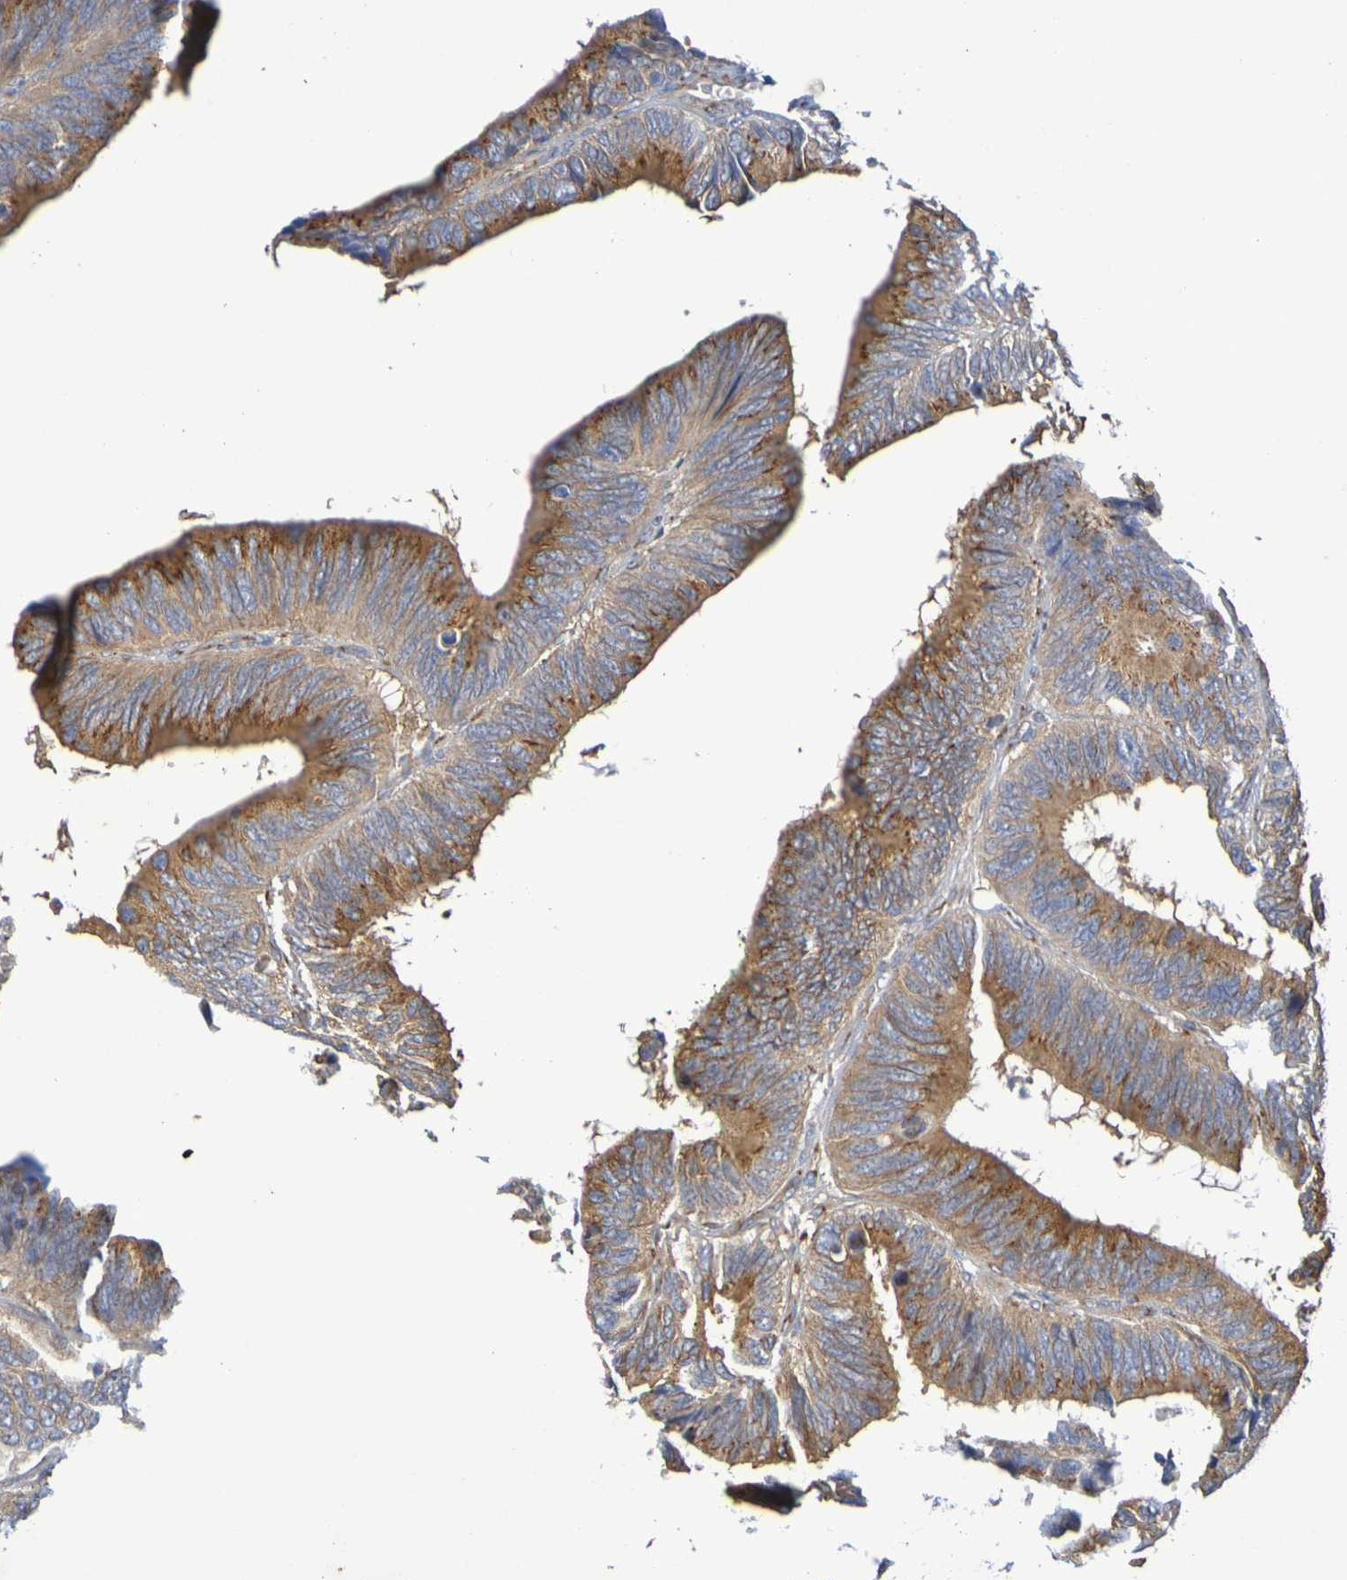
{"staining": {"intensity": "moderate", "quantity": ">75%", "location": "cytoplasmic/membranous"}, "tissue": "colorectal cancer", "cell_type": "Tumor cells", "image_type": "cancer", "snomed": [{"axis": "morphology", "description": "Adenocarcinoma, NOS"}, {"axis": "topography", "description": "Colon"}], "caption": "A medium amount of moderate cytoplasmic/membranous positivity is present in about >75% of tumor cells in colorectal adenocarcinoma tissue.", "gene": "DCP2", "patient": {"sex": "male", "age": 72}}